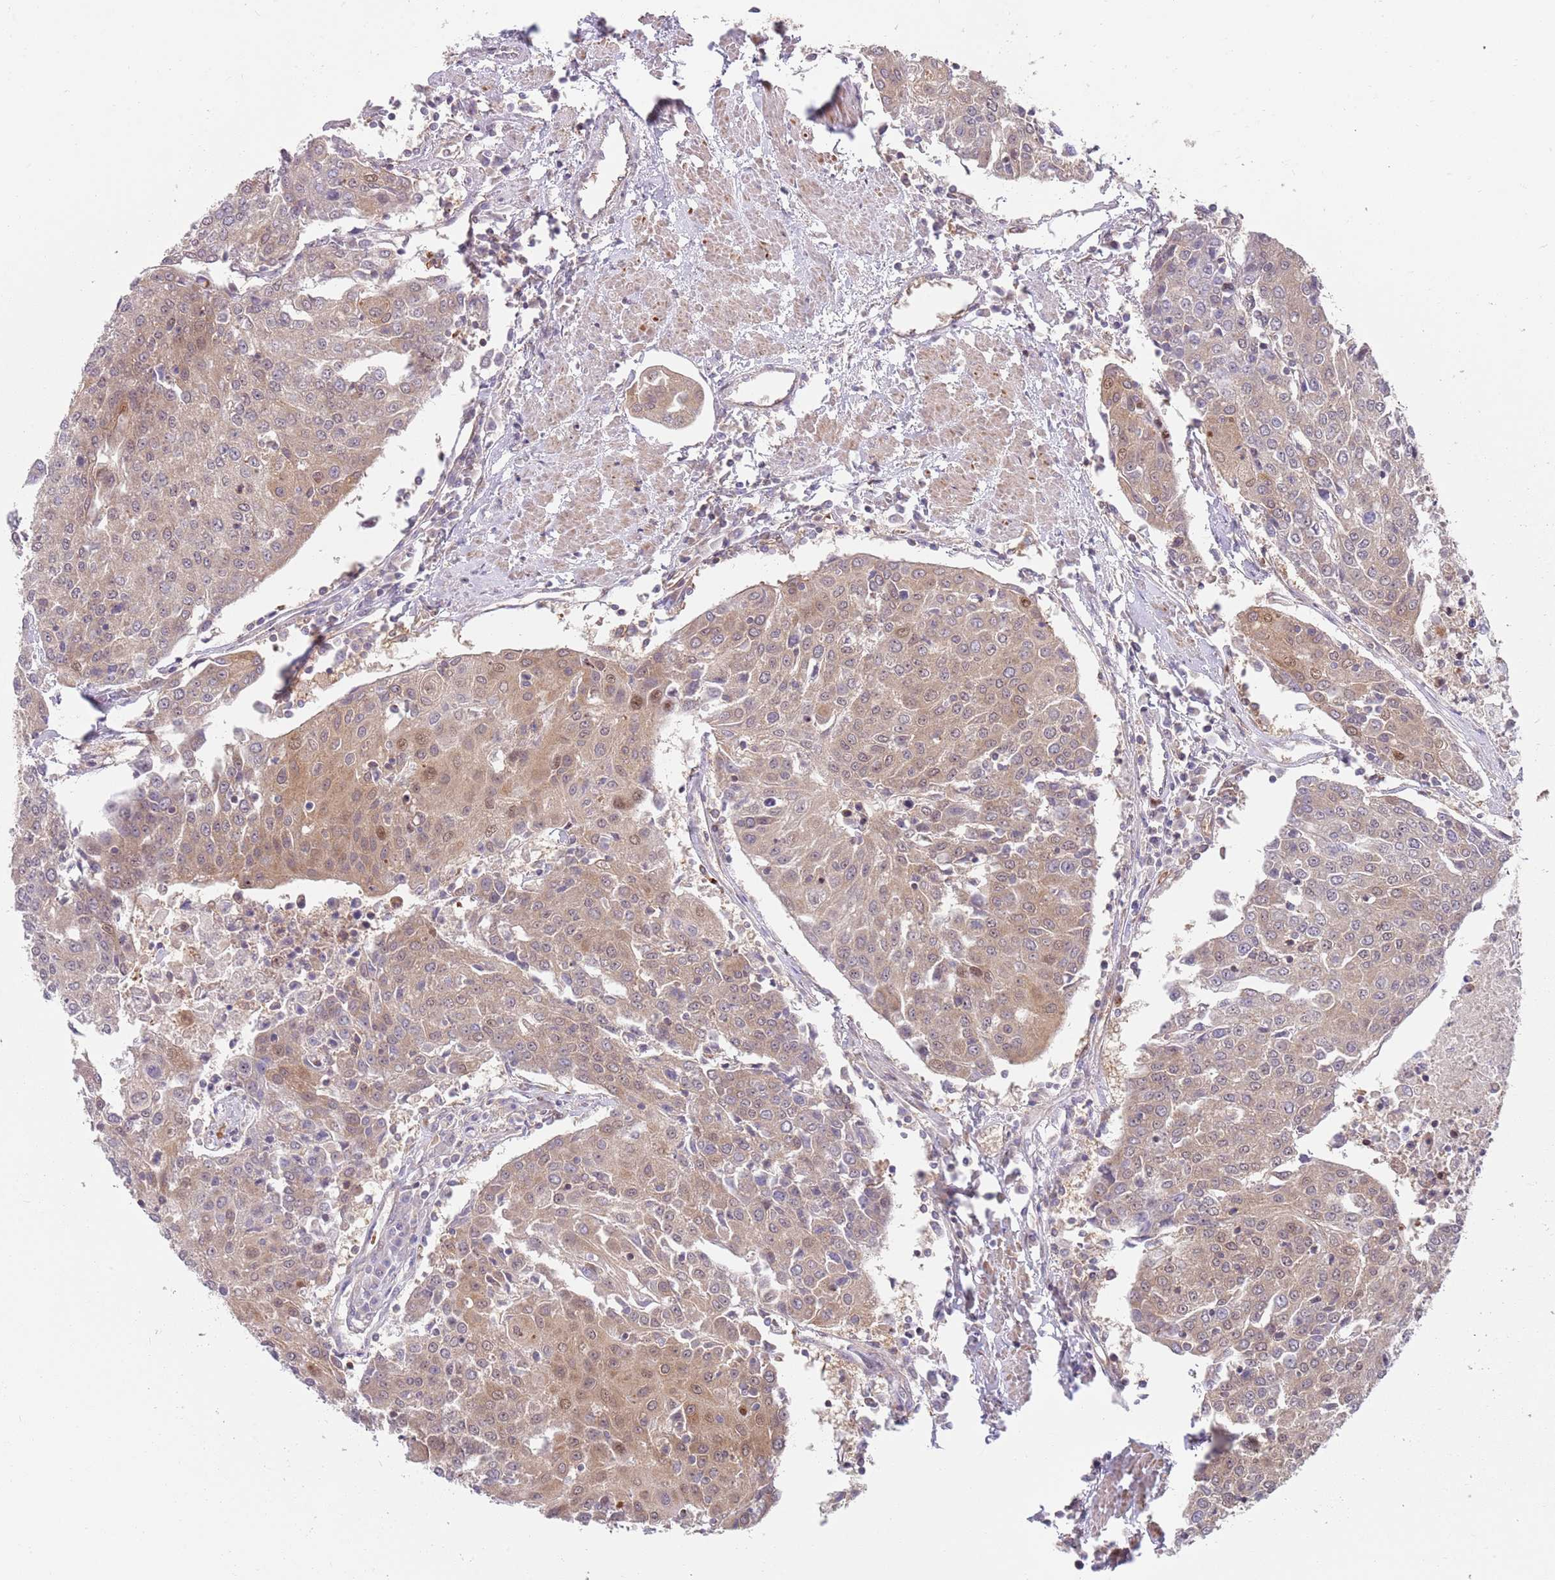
{"staining": {"intensity": "weak", "quantity": "25%-75%", "location": "cytoplasmic/membranous,nuclear"}, "tissue": "urothelial cancer", "cell_type": "Tumor cells", "image_type": "cancer", "snomed": [{"axis": "morphology", "description": "Urothelial carcinoma, High grade"}, {"axis": "topography", "description": "Urinary bladder"}], "caption": "Immunohistochemical staining of human urothelial cancer demonstrates low levels of weak cytoplasmic/membranous and nuclear protein staining in approximately 25%-75% of tumor cells.", "gene": "GGA1", "patient": {"sex": "female", "age": 85}}